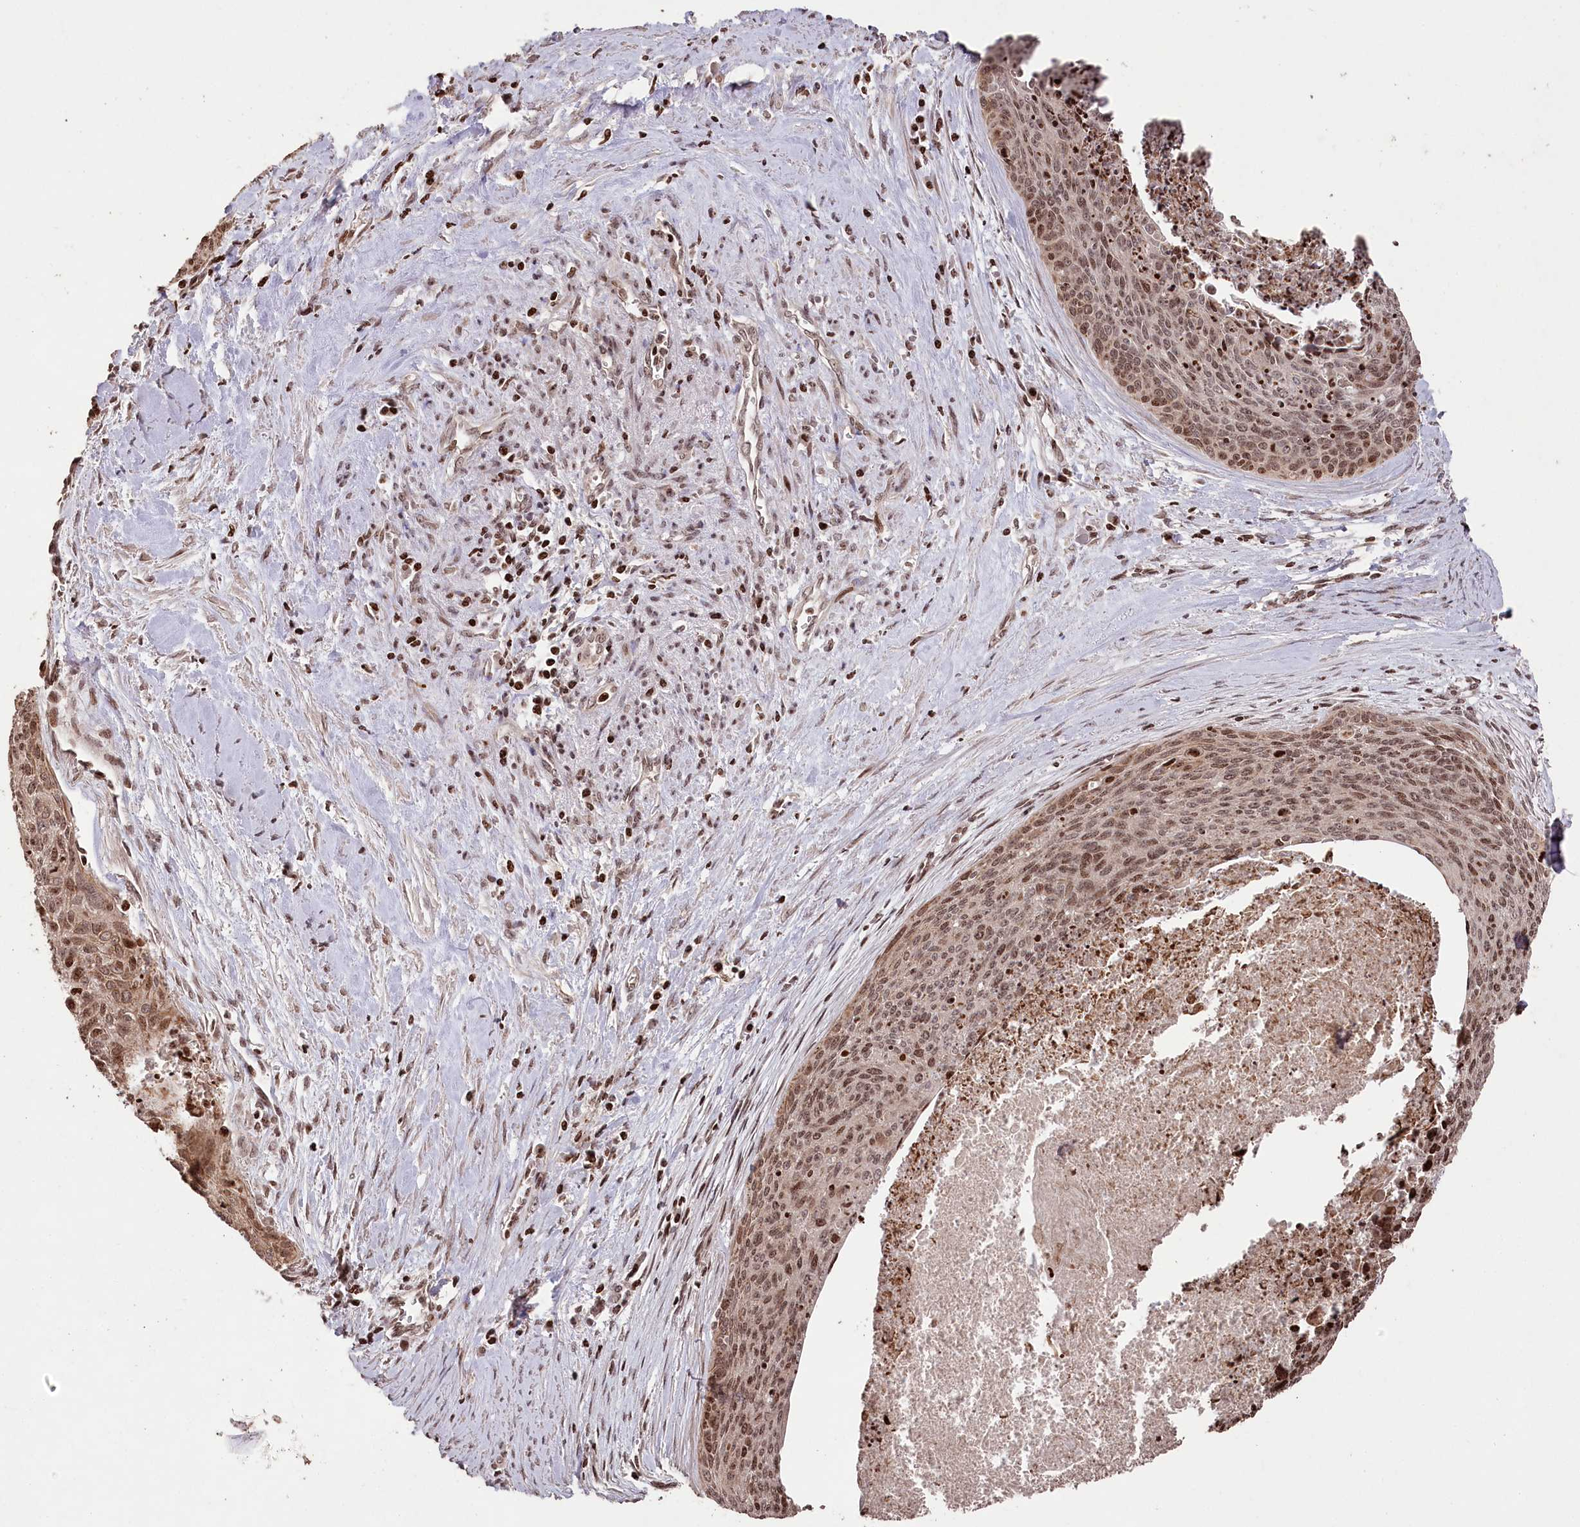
{"staining": {"intensity": "moderate", "quantity": ">75%", "location": "nuclear"}, "tissue": "cervical cancer", "cell_type": "Tumor cells", "image_type": "cancer", "snomed": [{"axis": "morphology", "description": "Squamous cell carcinoma, NOS"}, {"axis": "topography", "description": "Cervix"}], "caption": "Cervical cancer (squamous cell carcinoma) was stained to show a protein in brown. There is medium levels of moderate nuclear staining in about >75% of tumor cells.", "gene": "CCSER2", "patient": {"sex": "female", "age": 55}}